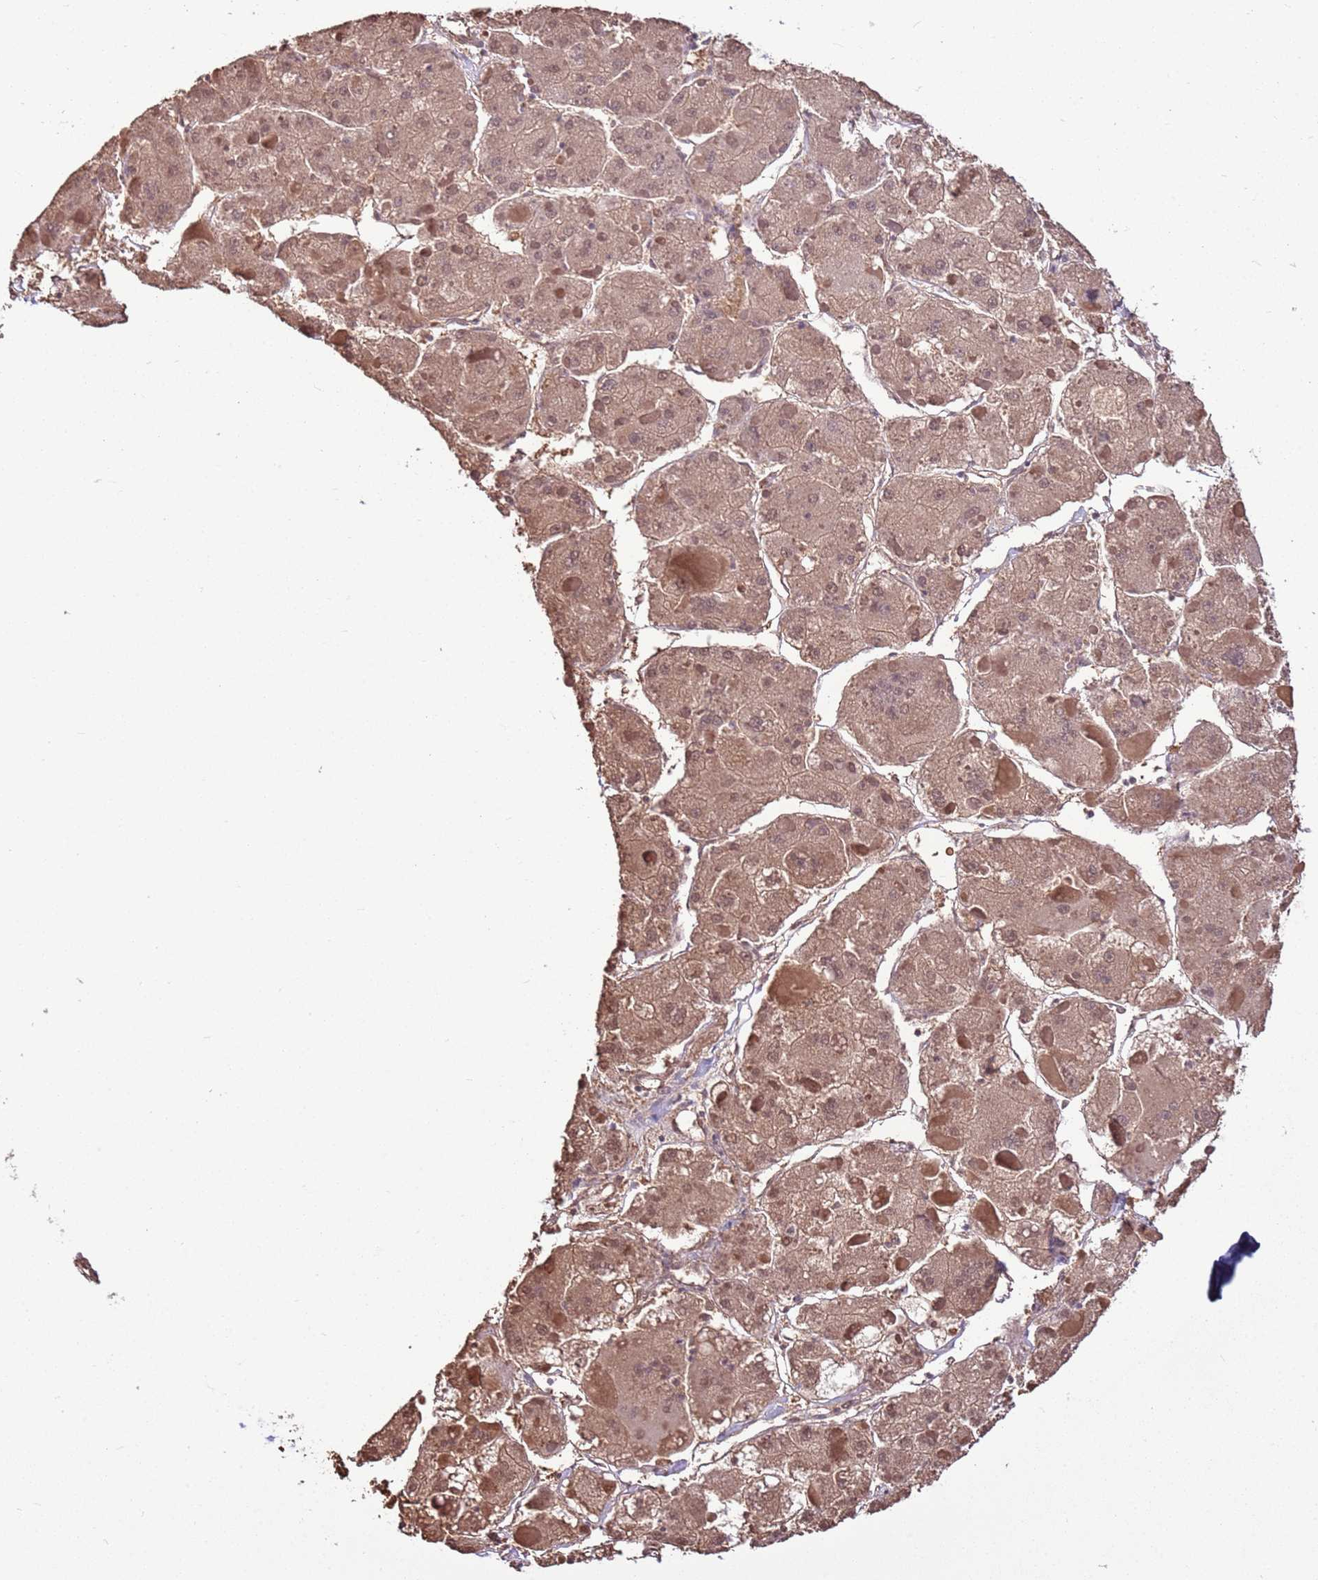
{"staining": {"intensity": "moderate", "quantity": ">75%", "location": "cytoplasmic/membranous,nuclear"}, "tissue": "liver cancer", "cell_type": "Tumor cells", "image_type": "cancer", "snomed": [{"axis": "morphology", "description": "Carcinoma, Hepatocellular, NOS"}, {"axis": "topography", "description": "Liver"}], "caption": "This is a histology image of IHC staining of liver cancer (hepatocellular carcinoma), which shows moderate positivity in the cytoplasmic/membranous and nuclear of tumor cells.", "gene": "BBS5", "patient": {"sex": "female", "age": 73}}